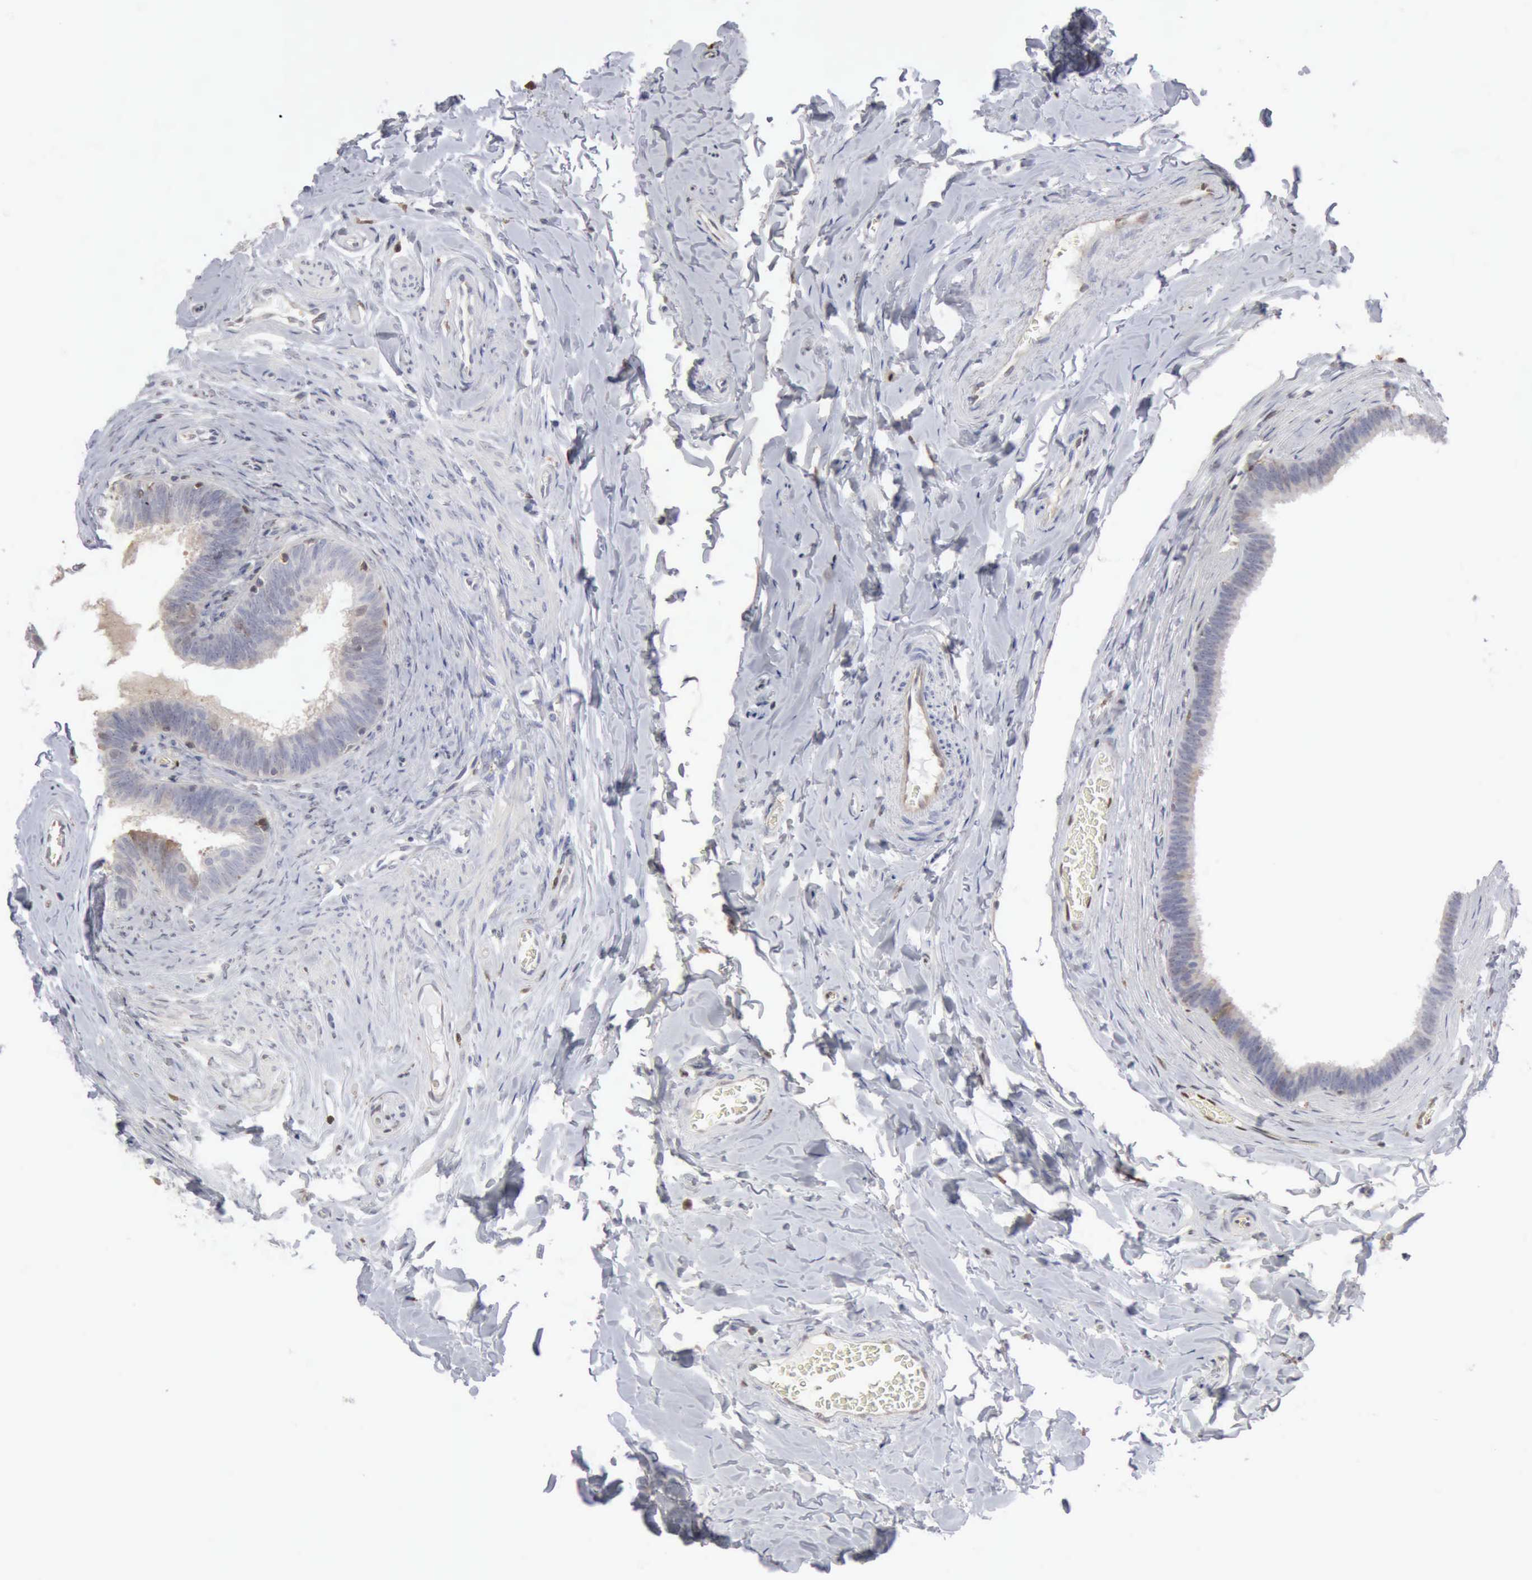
{"staining": {"intensity": "weak", "quantity": "25%-75%", "location": "cytoplasmic/membranous,nuclear"}, "tissue": "epididymis", "cell_type": "Glandular cells", "image_type": "normal", "snomed": [{"axis": "morphology", "description": "Normal tissue, NOS"}, {"axis": "topography", "description": "Epididymis"}], "caption": "Immunohistochemistry of normal epididymis shows low levels of weak cytoplasmic/membranous,nuclear expression in about 25%-75% of glandular cells.", "gene": "STAT1", "patient": {"sex": "male", "age": 26}}